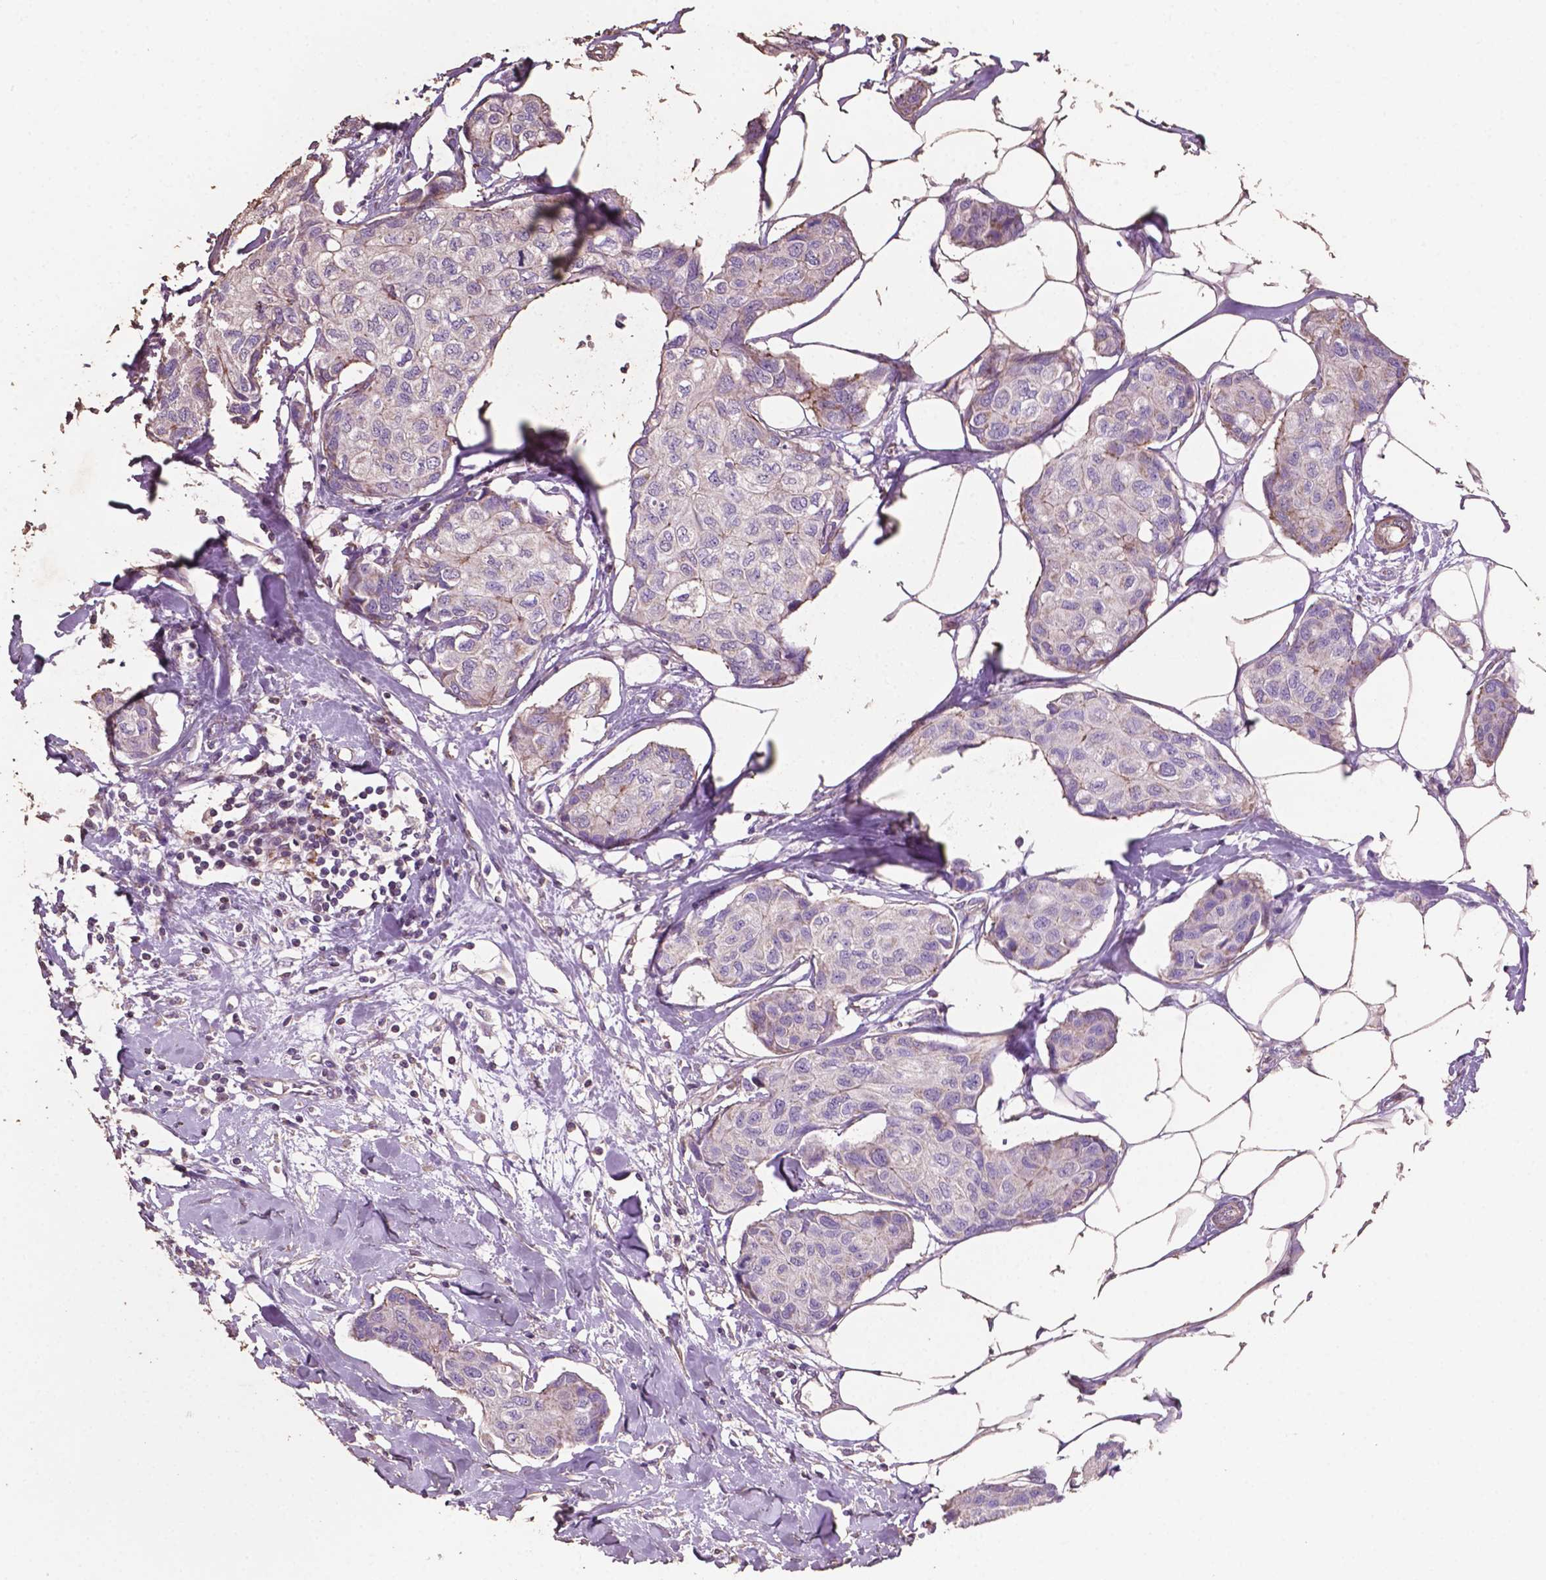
{"staining": {"intensity": "negative", "quantity": "none", "location": "none"}, "tissue": "breast cancer", "cell_type": "Tumor cells", "image_type": "cancer", "snomed": [{"axis": "morphology", "description": "Duct carcinoma"}, {"axis": "topography", "description": "Breast"}], "caption": "Human breast cancer (intraductal carcinoma) stained for a protein using immunohistochemistry (IHC) exhibits no staining in tumor cells.", "gene": "COMMD4", "patient": {"sex": "female", "age": 80}}